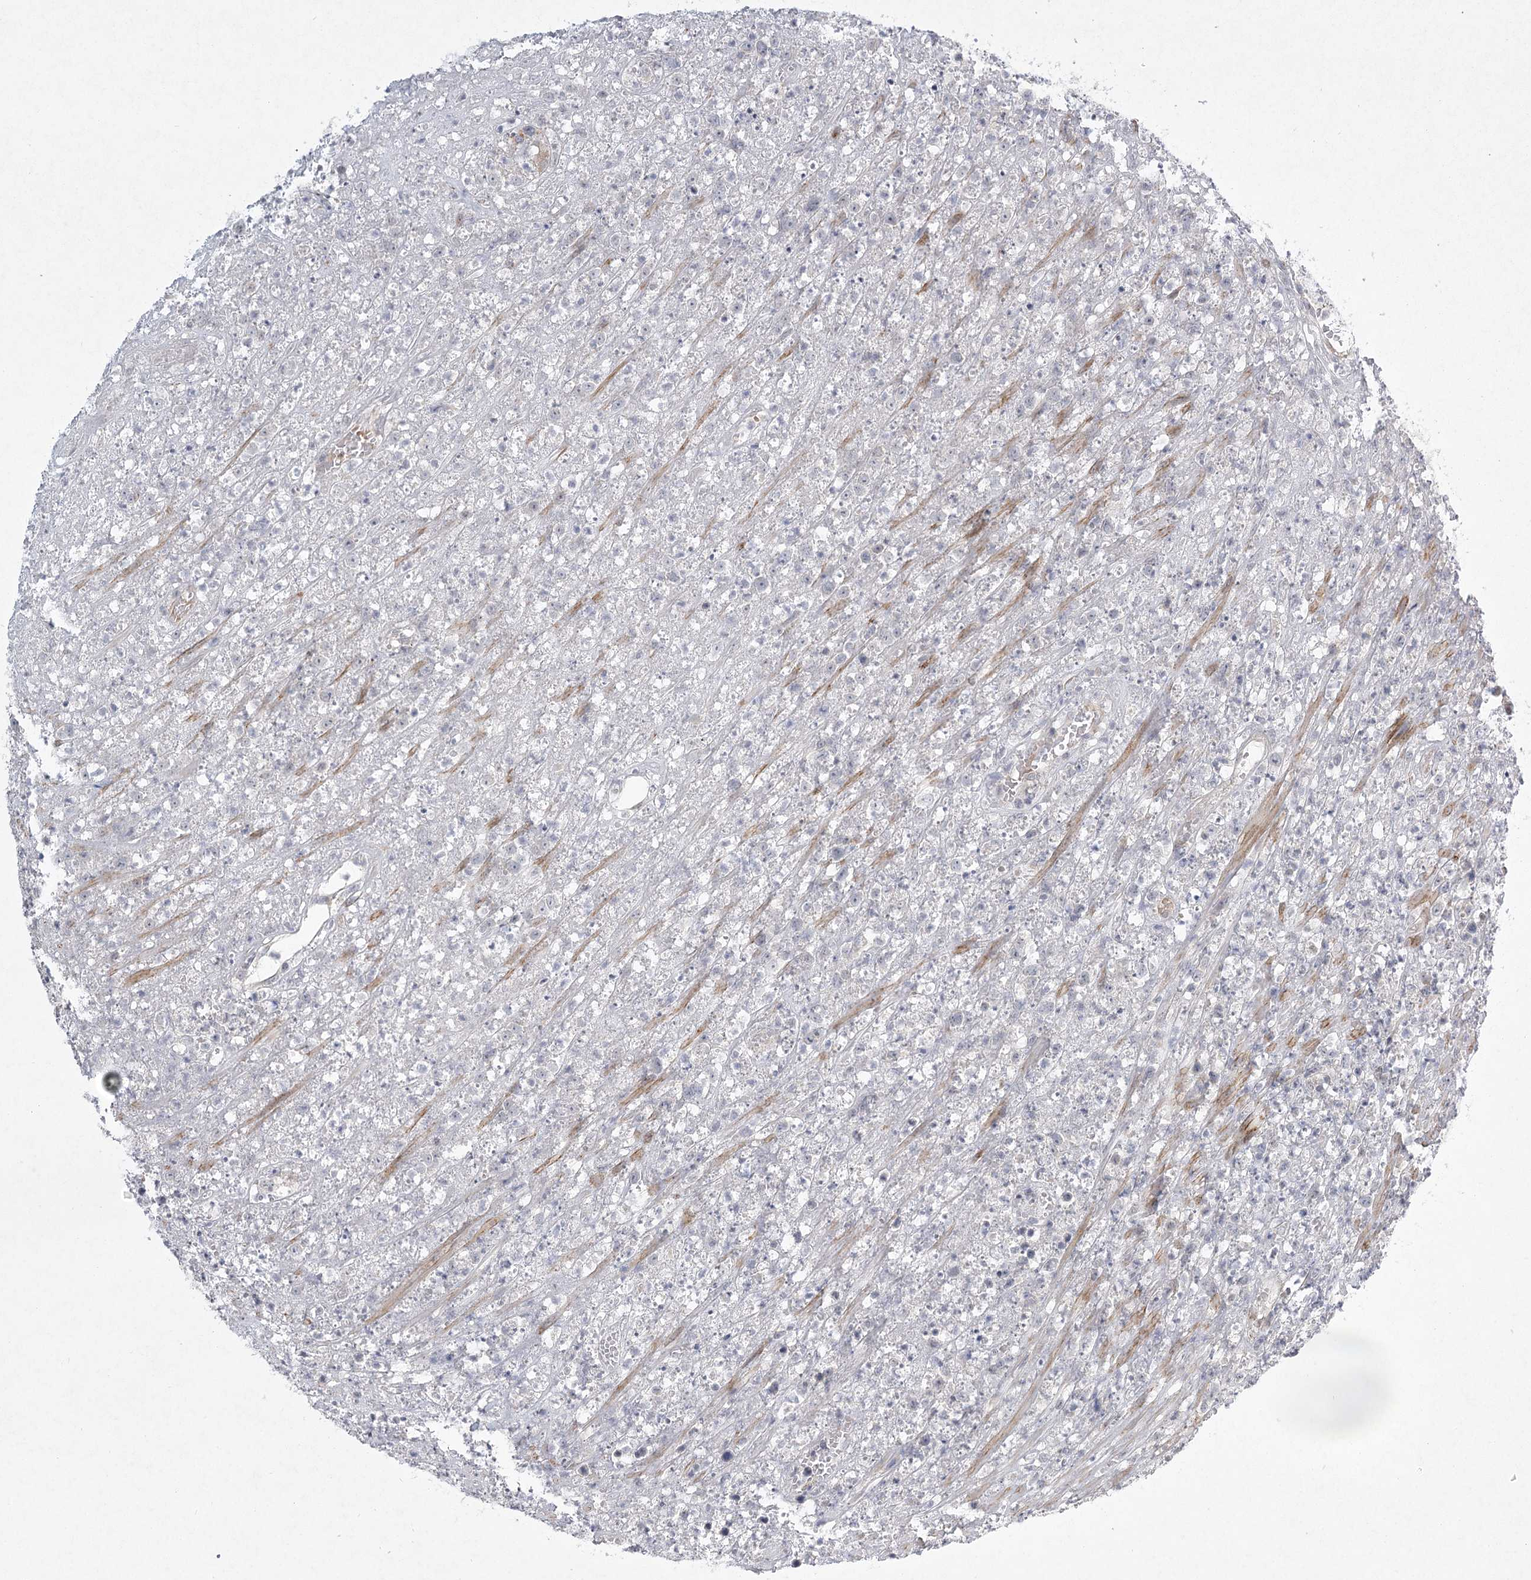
{"staining": {"intensity": "negative", "quantity": "none", "location": "none"}, "tissue": "lymphoma", "cell_type": "Tumor cells", "image_type": "cancer", "snomed": [{"axis": "morphology", "description": "Malignant lymphoma, non-Hodgkin's type, High grade"}, {"axis": "topography", "description": "Colon"}], "caption": "This is an IHC micrograph of human malignant lymphoma, non-Hodgkin's type (high-grade). There is no staining in tumor cells.", "gene": "MEPE", "patient": {"sex": "female", "age": 53}}